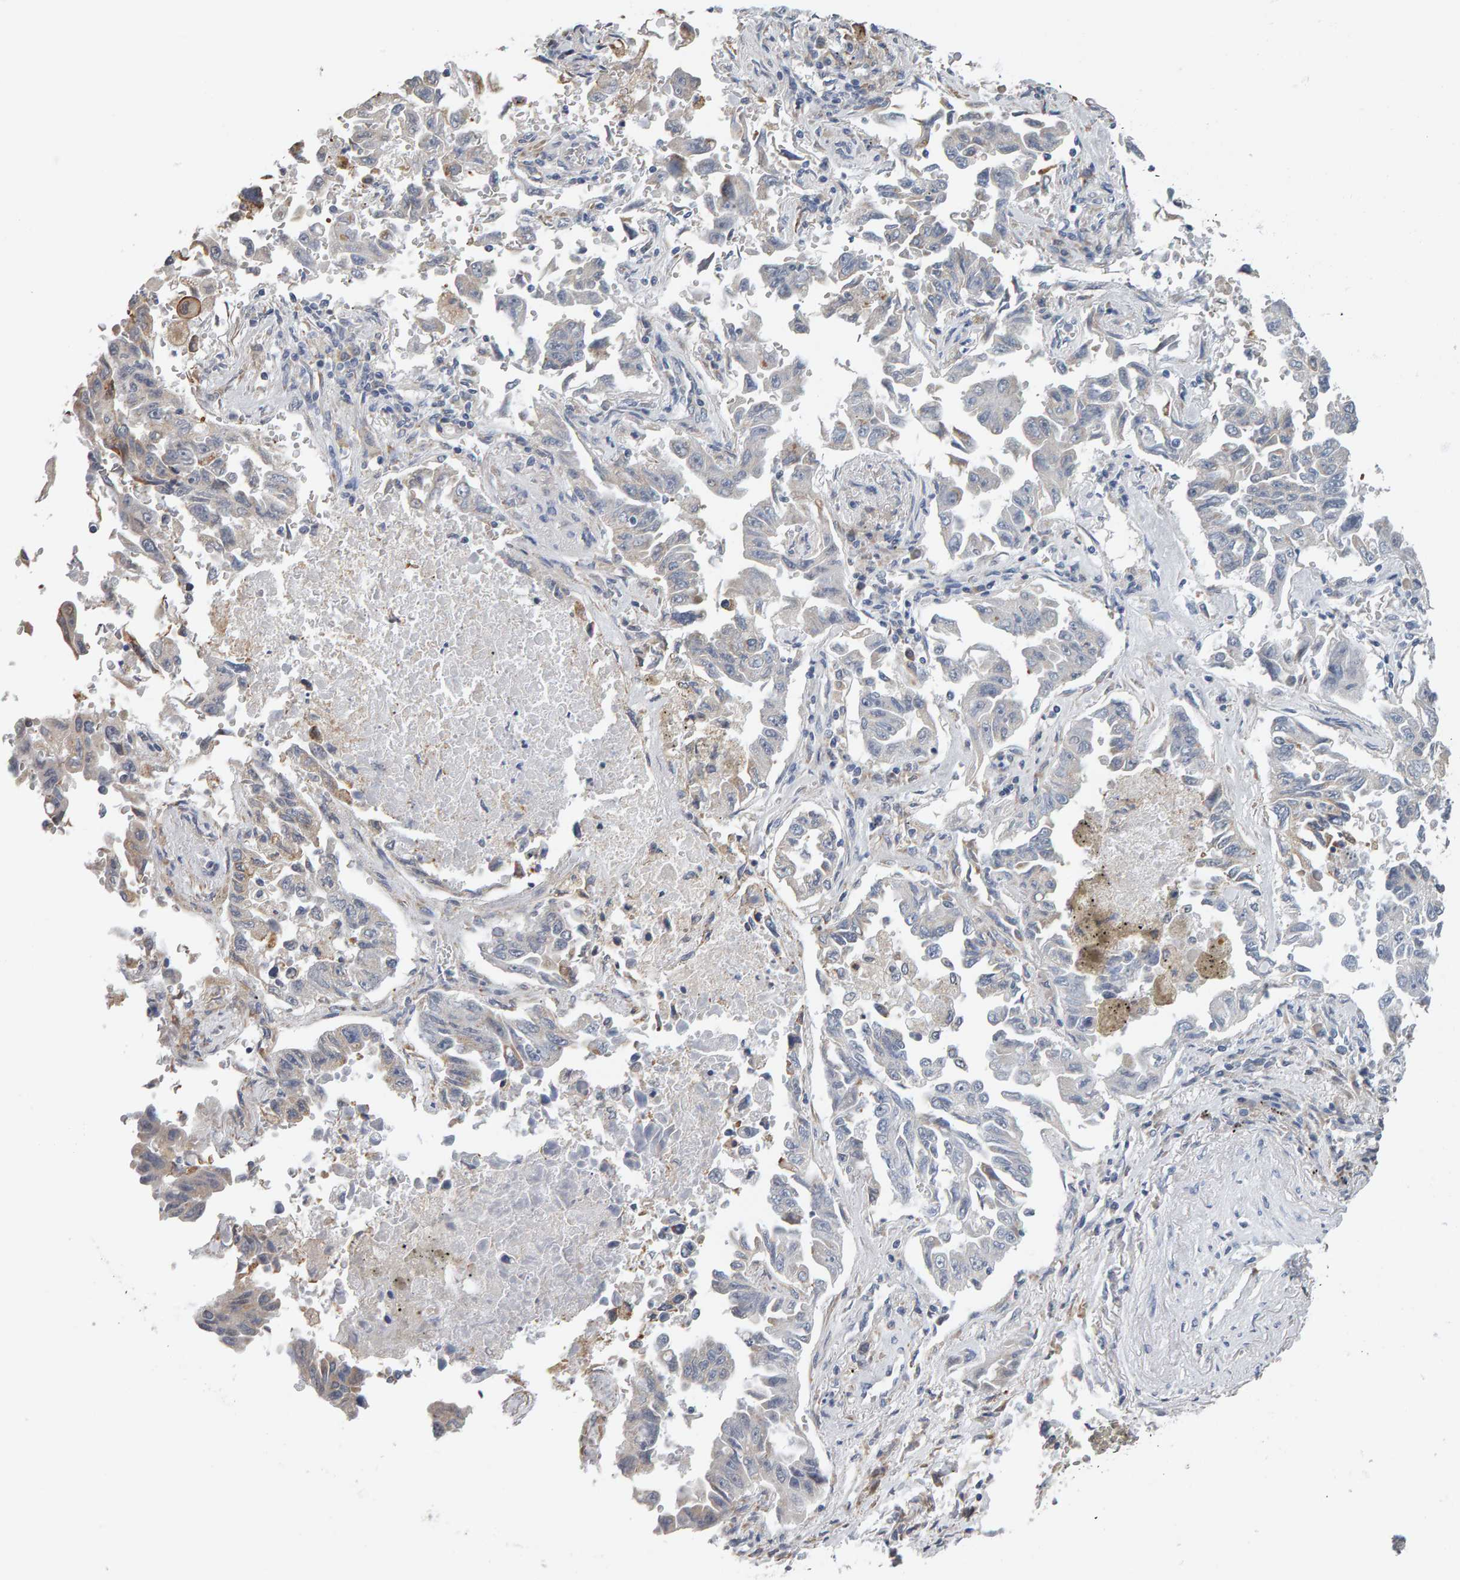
{"staining": {"intensity": "negative", "quantity": "none", "location": "none"}, "tissue": "lung cancer", "cell_type": "Tumor cells", "image_type": "cancer", "snomed": [{"axis": "morphology", "description": "Adenocarcinoma, NOS"}, {"axis": "topography", "description": "Lung"}], "caption": "Immunohistochemistry (IHC) of adenocarcinoma (lung) exhibits no staining in tumor cells. (Immunohistochemistry, brightfield microscopy, high magnification).", "gene": "ADHFE1", "patient": {"sex": "female", "age": 51}}